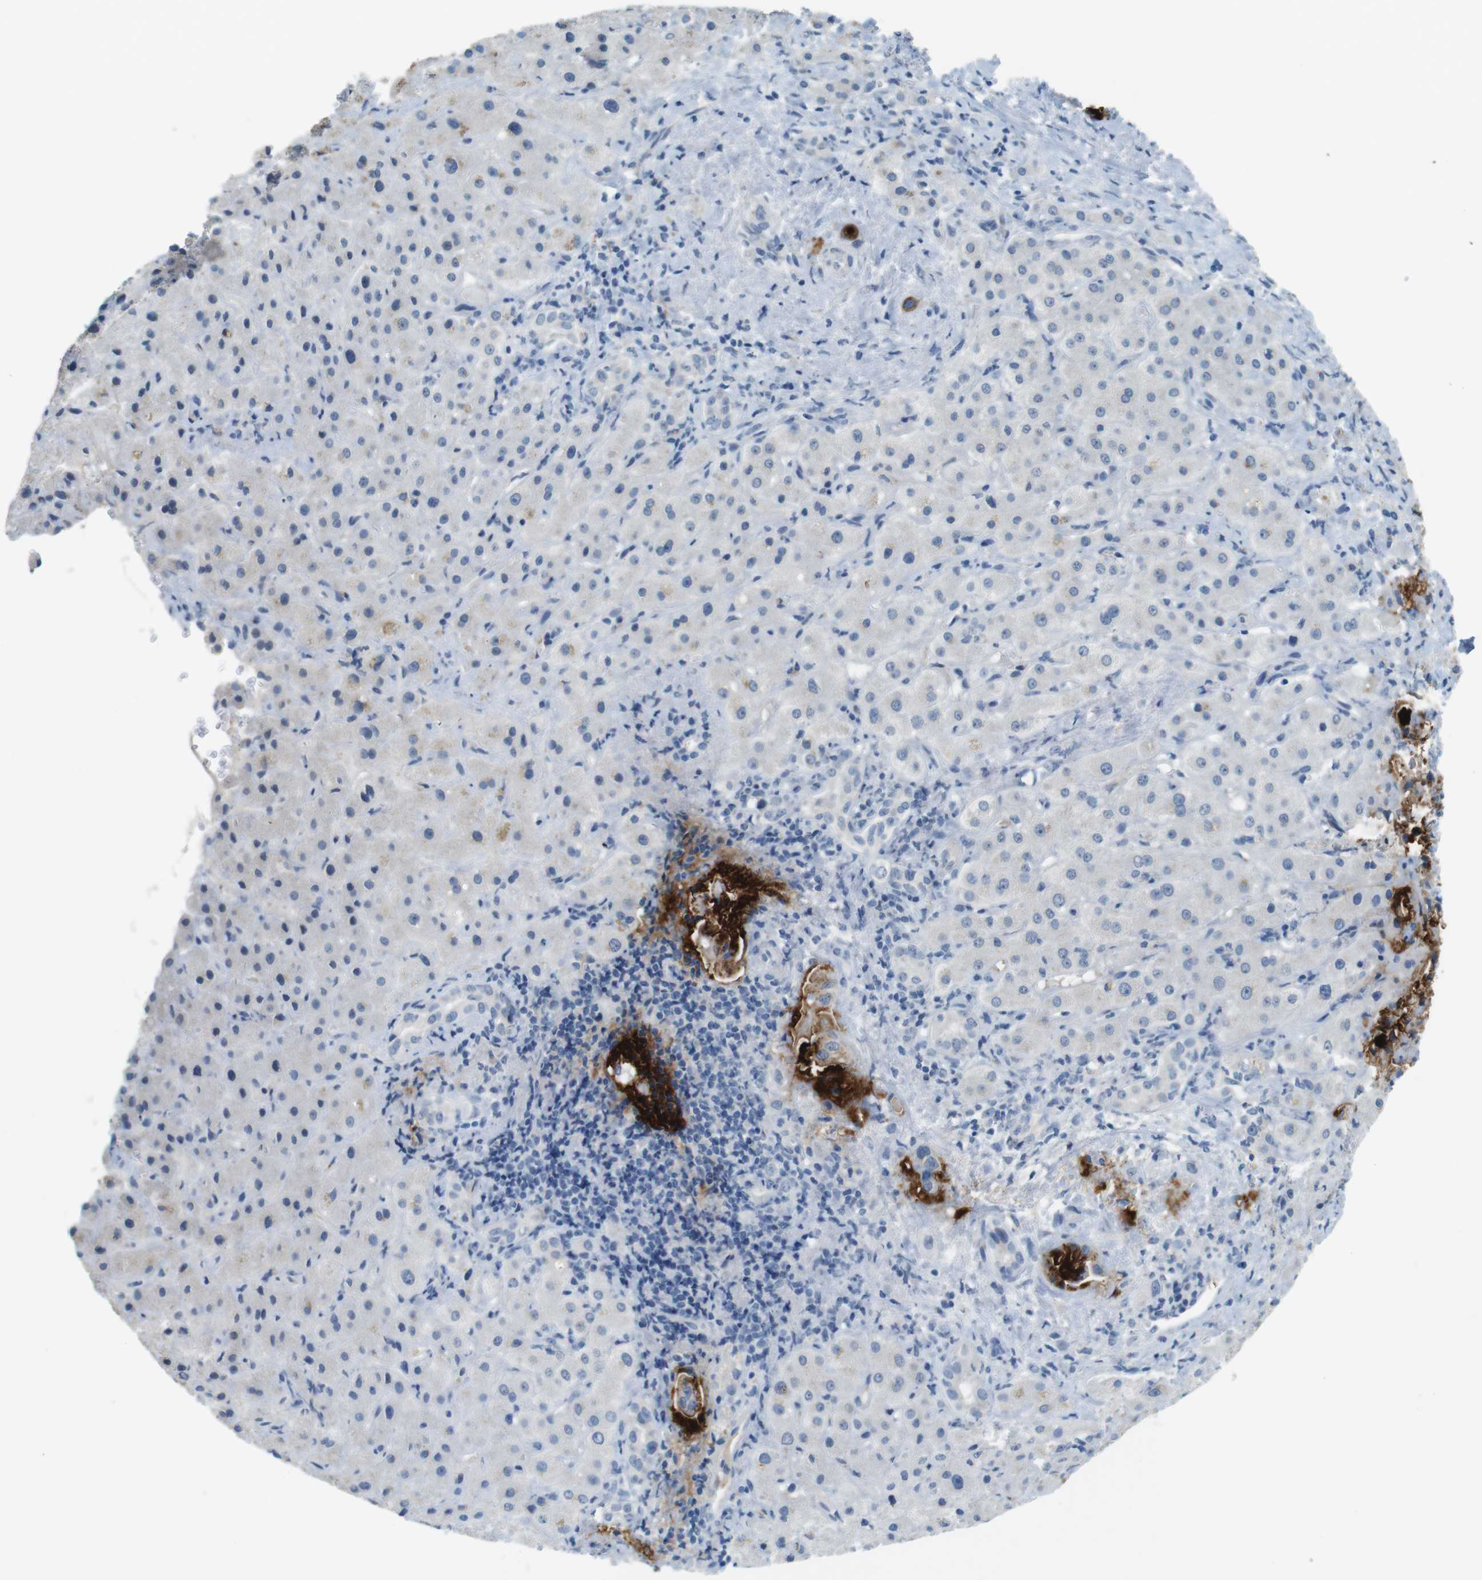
{"staining": {"intensity": "moderate", "quantity": "25%-75%", "location": "cytoplasmic/membranous"}, "tissue": "liver cancer", "cell_type": "Tumor cells", "image_type": "cancer", "snomed": [{"axis": "morphology", "description": "Cholangiocarcinoma"}, {"axis": "topography", "description": "Liver"}], "caption": "A high-resolution image shows IHC staining of cholangiocarcinoma (liver), which demonstrates moderate cytoplasmic/membranous positivity in about 25%-75% of tumor cells.", "gene": "MUC5B", "patient": {"sex": "female", "age": 65}}